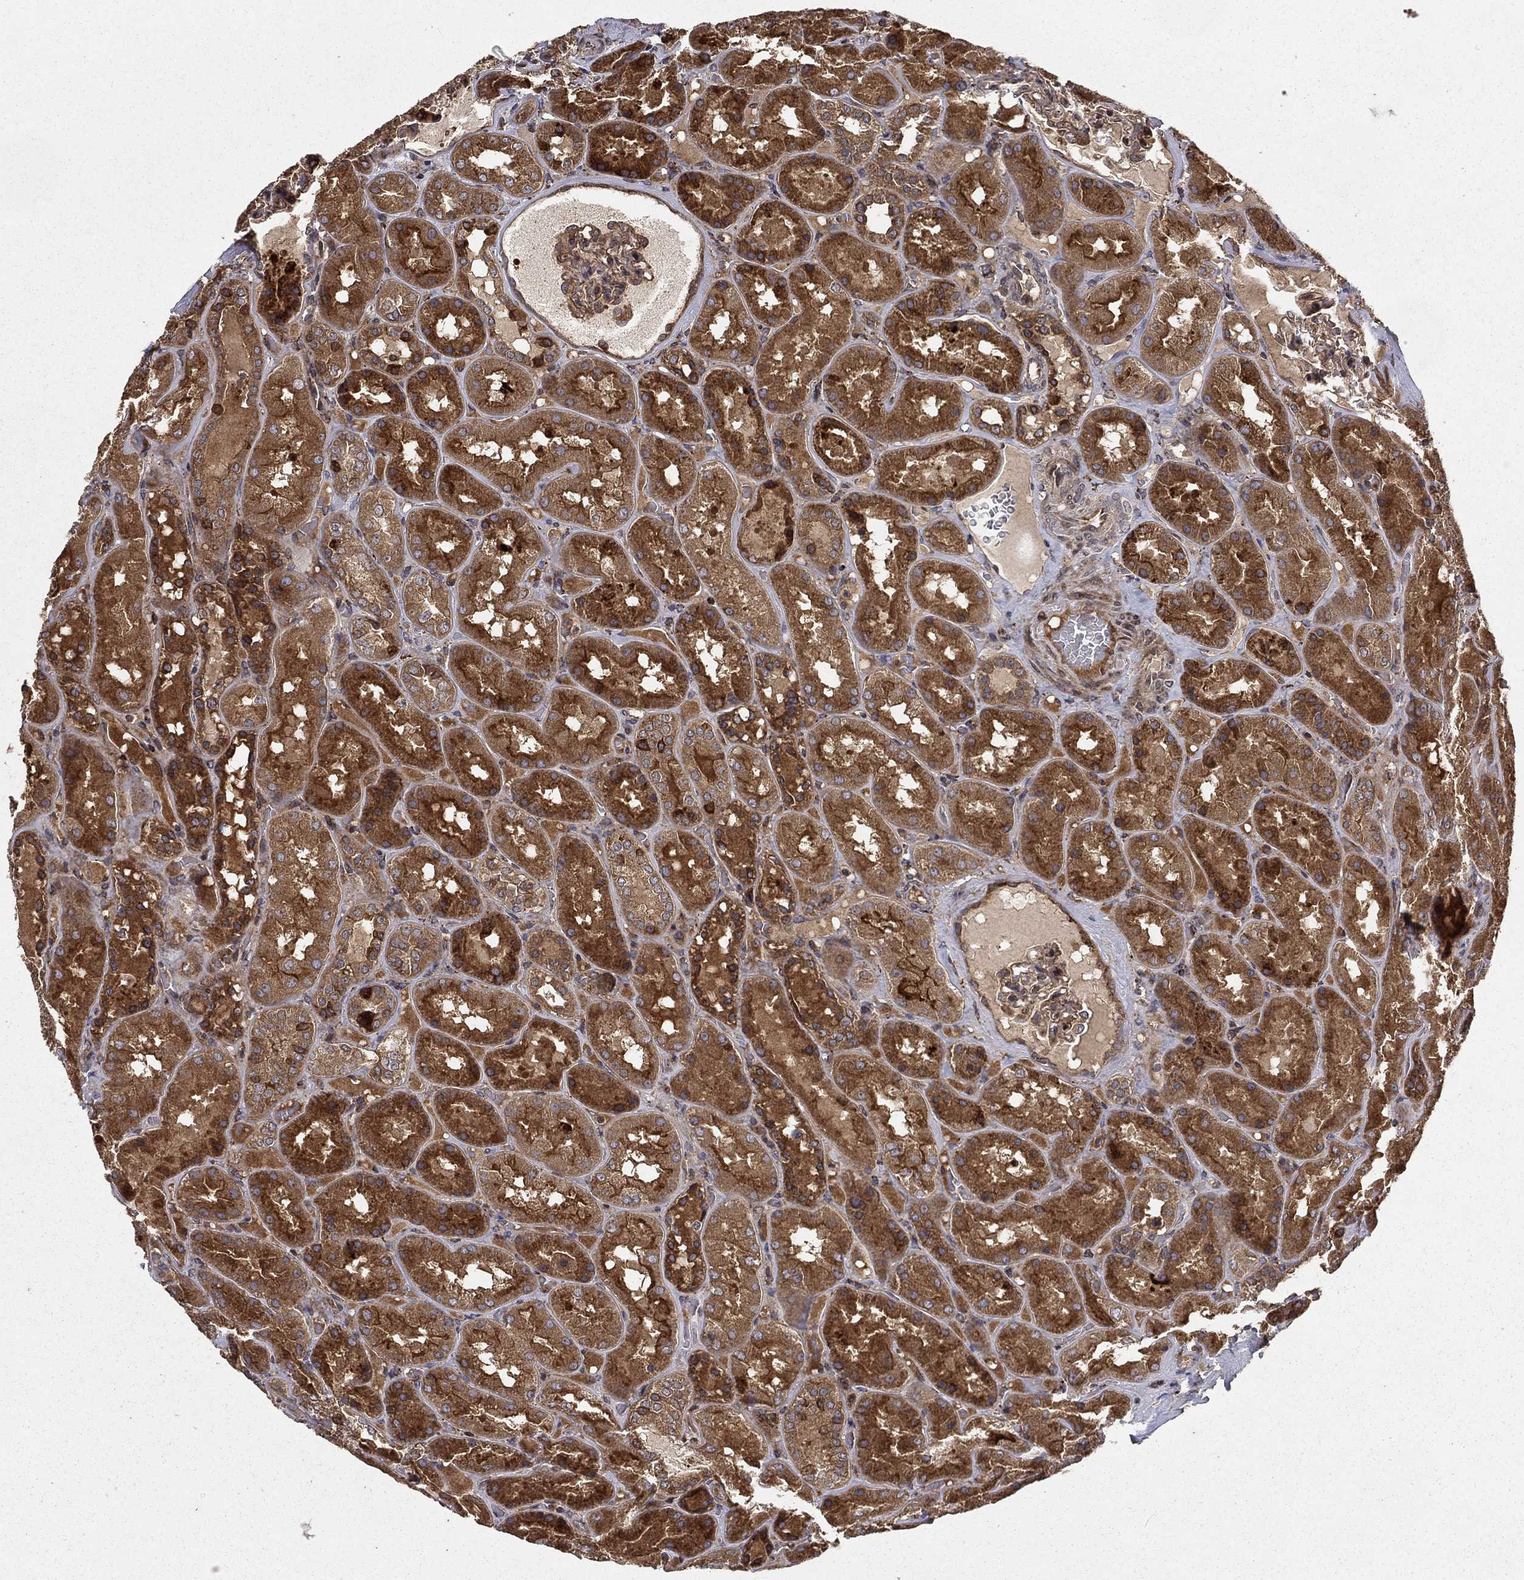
{"staining": {"intensity": "moderate", "quantity": ">75%", "location": "cytoplasmic/membranous"}, "tissue": "kidney", "cell_type": "Cells in glomeruli", "image_type": "normal", "snomed": [{"axis": "morphology", "description": "Normal tissue, NOS"}, {"axis": "topography", "description": "Kidney"}], "caption": "Approximately >75% of cells in glomeruli in normal human kidney display moderate cytoplasmic/membranous protein positivity as visualized by brown immunohistochemical staining.", "gene": "BABAM2", "patient": {"sex": "male", "age": 73}}